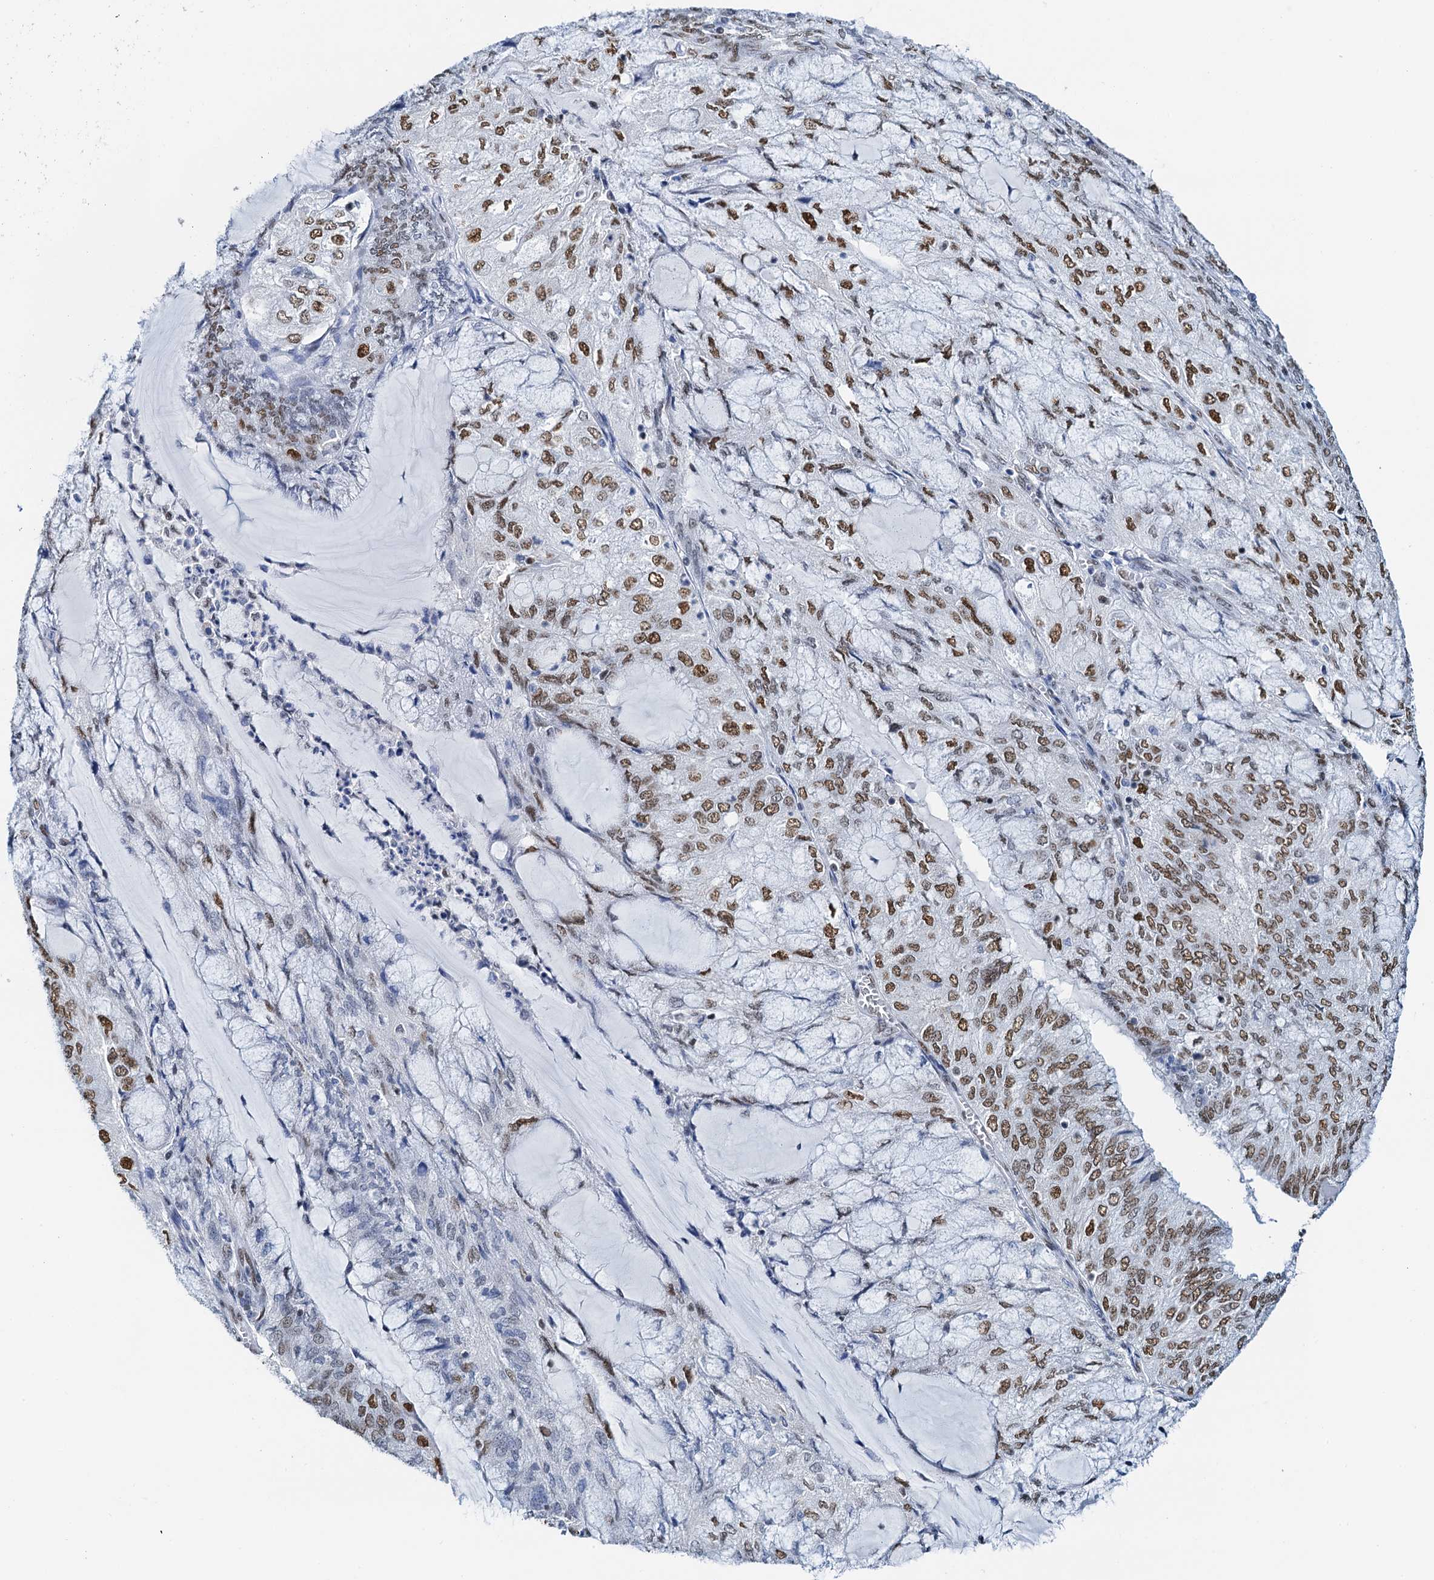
{"staining": {"intensity": "moderate", "quantity": ">75%", "location": "nuclear"}, "tissue": "endometrial cancer", "cell_type": "Tumor cells", "image_type": "cancer", "snomed": [{"axis": "morphology", "description": "Adenocarcinoma, NOS"}, {"axis": "topography", "description": "Endometrium"}], "caption": "Immunohistochemical staining of endometrial adenocarcinoma exhibits medium levels of moderate nuclear protein staining in approximately >75% of tumor cells. Using DAB (3,3'-diaminobenzidine) (brown) and hematoxylin (blue) stains, captured at high magnification using brightfield microscopy.", "gene": "SLTM", "patient": {"sex": "female", "age": 81}}